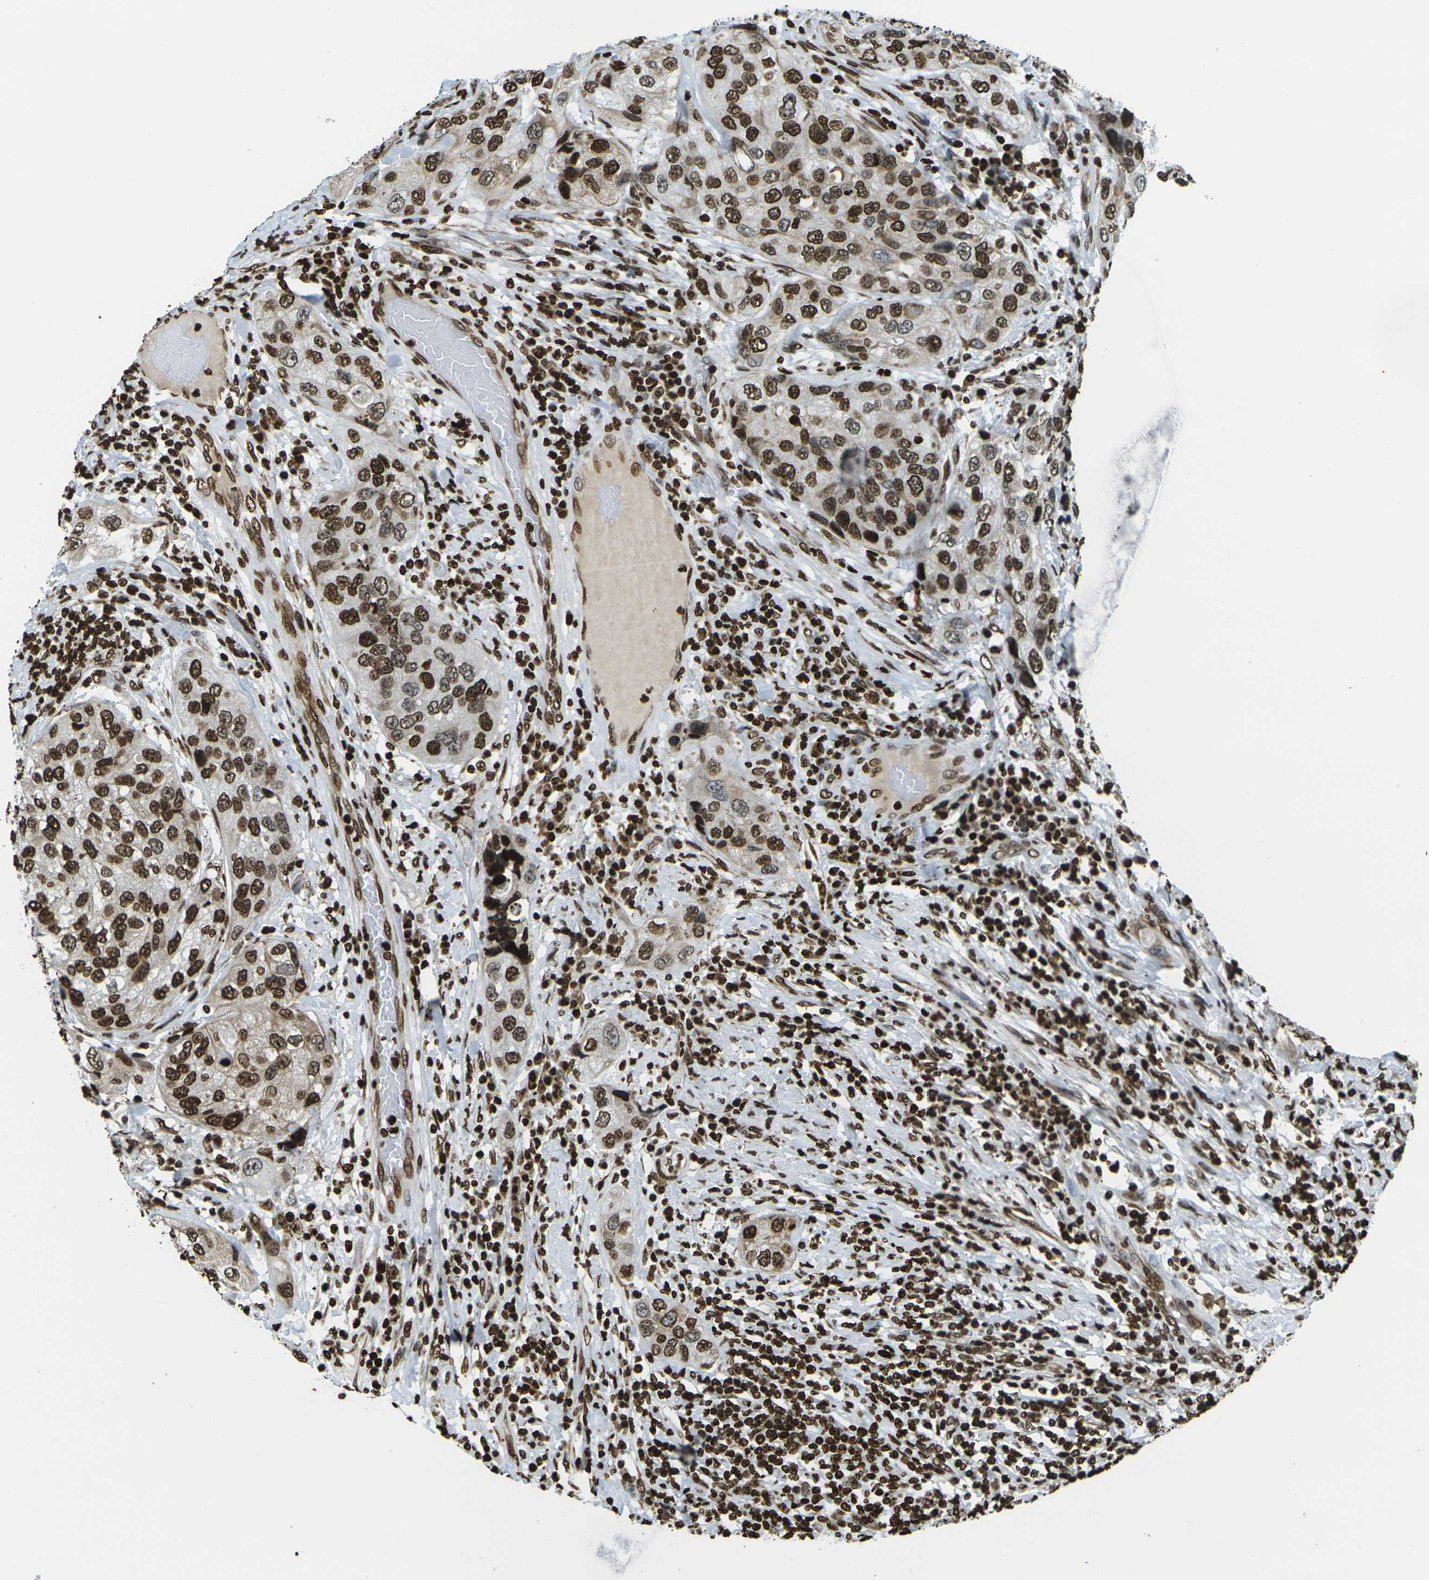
{"staining": {"intensity": "strong", "quantity": ">75%", "location": "nuclear"}, "tissue": "urothelial cancer", "cell_type": "Tumor cells", "image_type": "cancer", "snomed": [{"axis": "morphology", "description": "Urothelial carcinoma, High grade"}, {"axis": "topography", "description": "Urinary bladder"}], "caption": "High-grade urothelial carcinoma stained for a protein exhibits strong nuclear positivity in tumor cells.", "gene": "H1-2", "patient": {"sex": "female", "age": 64}}